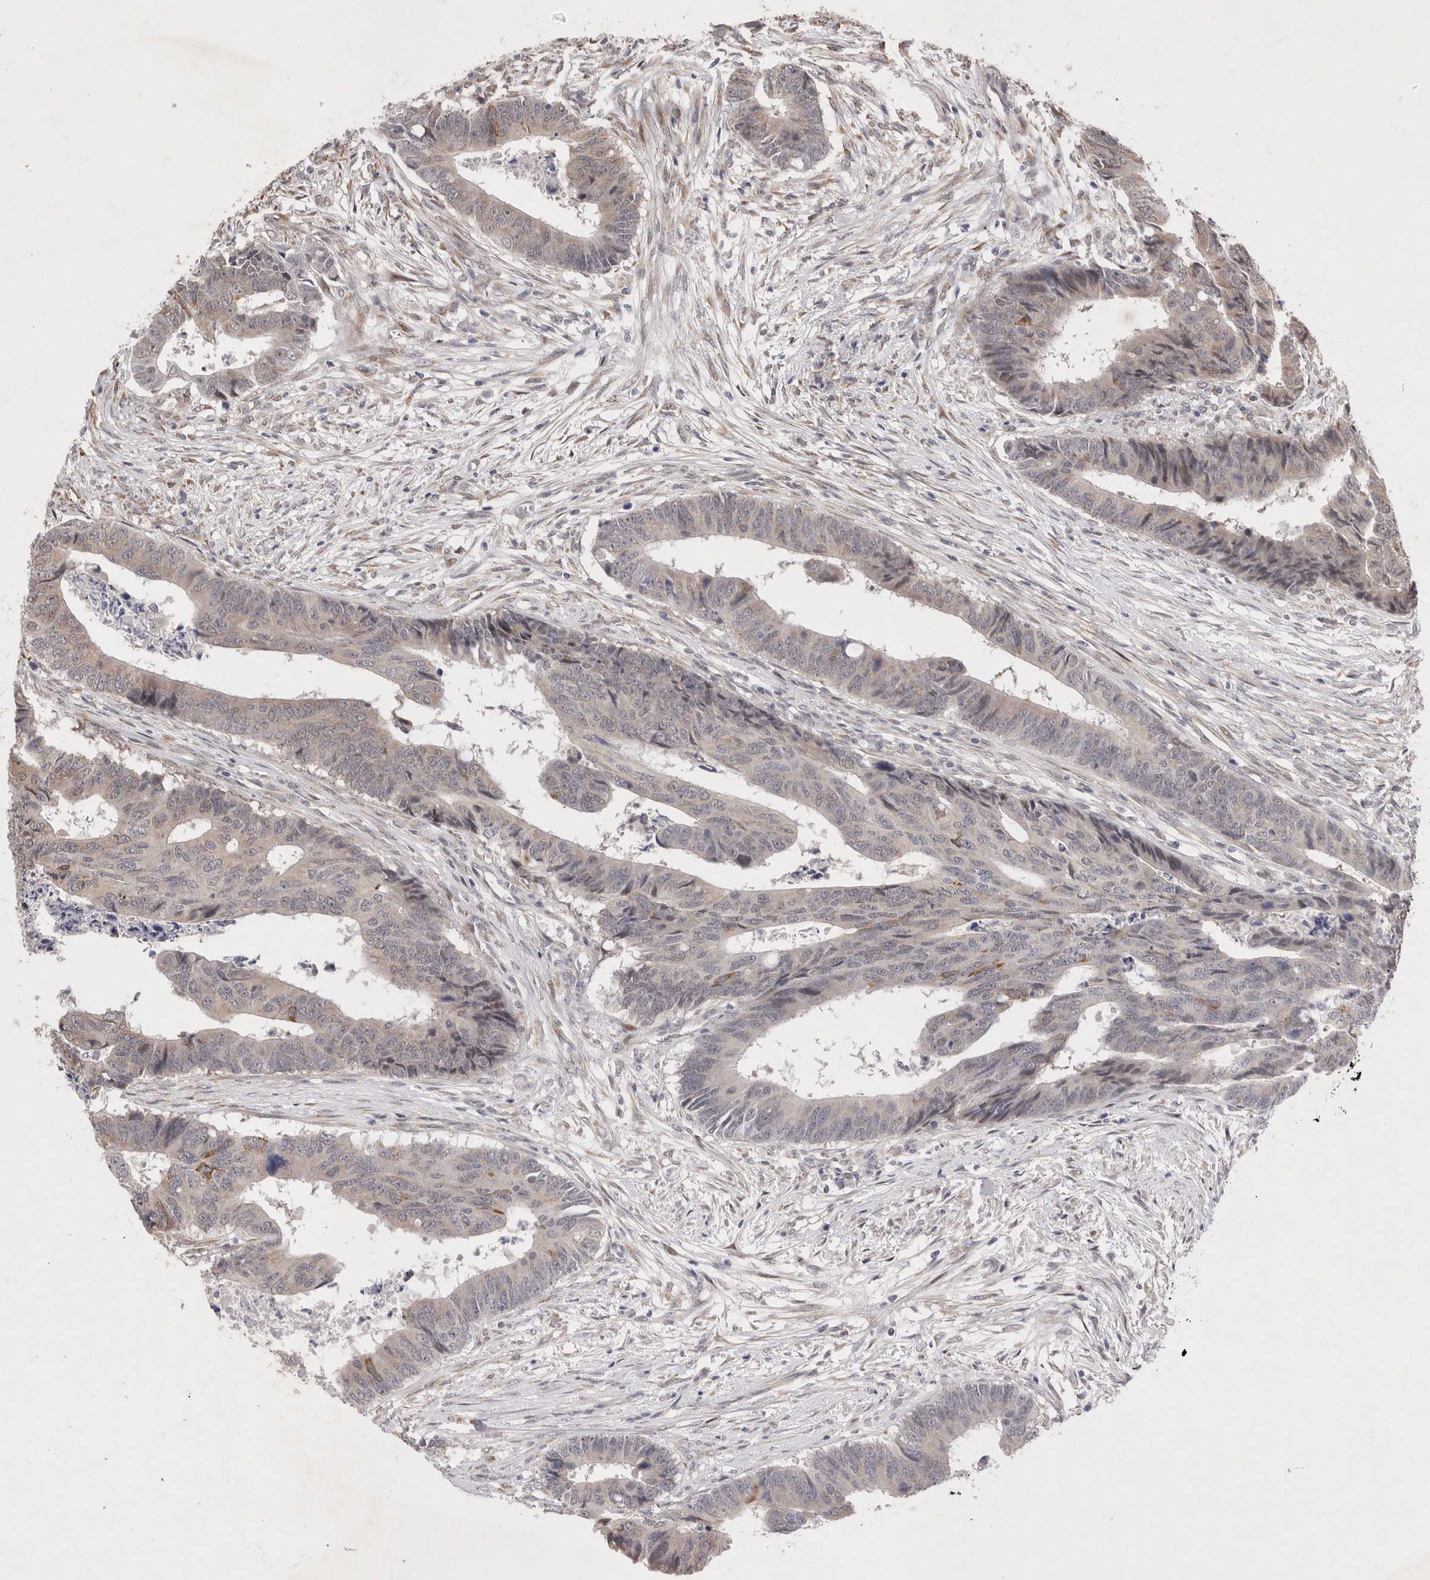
{"staining": {"intensity": "weak", "quantity": "<25%", "location": "cytoplasmic/membranous"}, "tissue": "colorectal cancer", "cell_type": "Tumor cells", "image_type": "cancer", "snomed": [{"axis": "morphology", "description": "Adenocarcinoma, NOS"}, {"axis": "topography", "description": "Rectum"}], "caption": "This is an immunohistochemistry (IHC) image of human adenocarcinoma (colorectal). There is no staining in tumor cells.", "gene": "GIMAP6", "patient": {"sex": "male", "age": 84}}